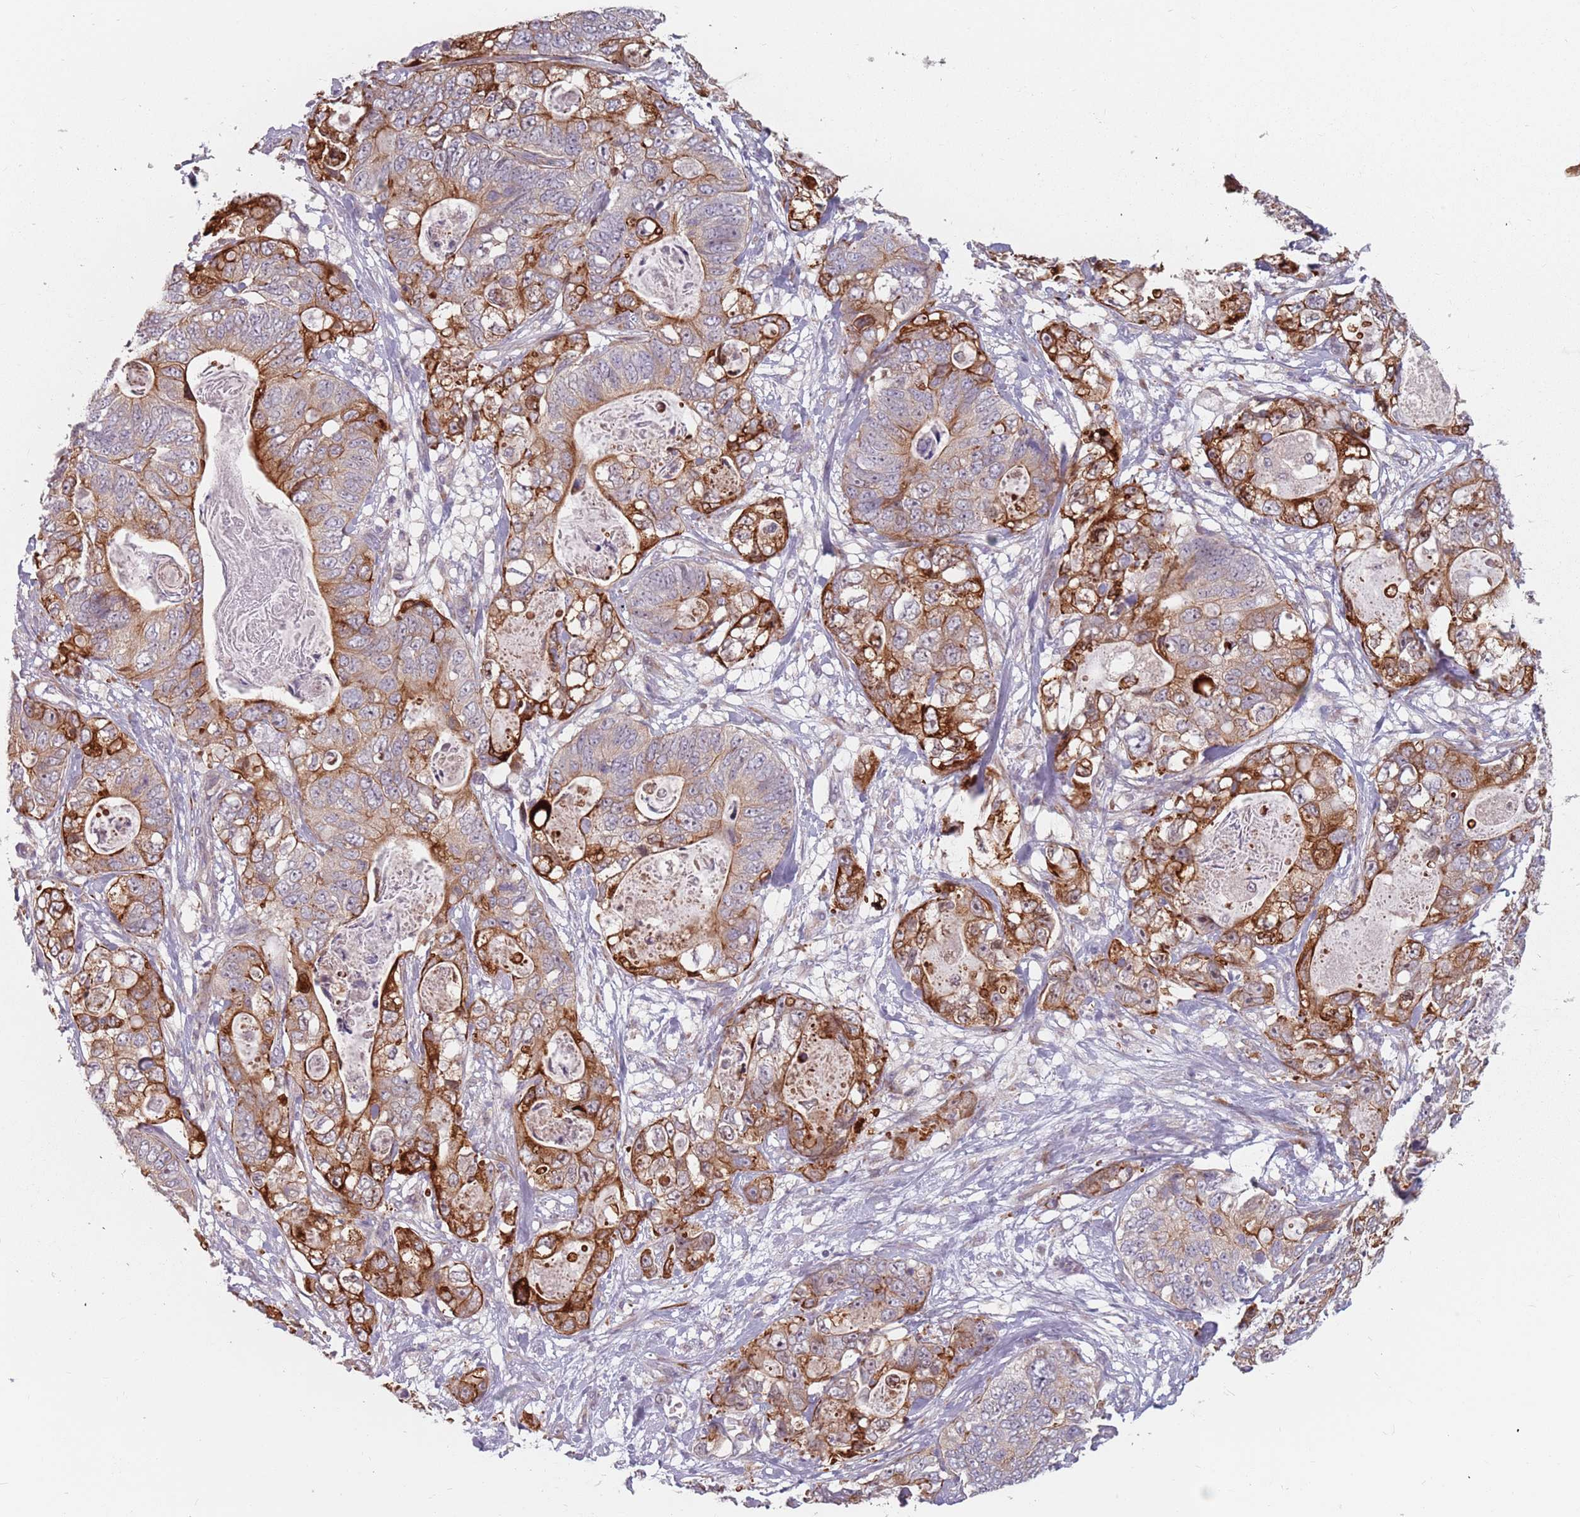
{"staining": {"intensity": "strong", "quantity": "25%-75%", "location": "cytoplasmic/membranous"}, "tissue": "stomach cancer", "cell_type": "Tumor cells", "image_type": "cancer", "snomed": [{"axis": "morphology", "description": "Normal tissue, NOS"}, {"axis": "morphology", "description": "Adenocarcinoma, NOS"}, {"axis": "topography", "description": "Stomach"}], "caption": "Immunohistochemistry (IHC) of stomach adenocarcinoma shows high levels of strong cytoplasmic/membranous positivity in approximately 25%-75% of tumor cells. The staining was performed using DAB (3,3'-diaminobenzidine) to visualize the protein expression in brown, while the nuclei were stained in blue with hematoxylin (Magnification: 20x).", "gene": "ADAL", "patient": {"sex": "female", "age": 89}}